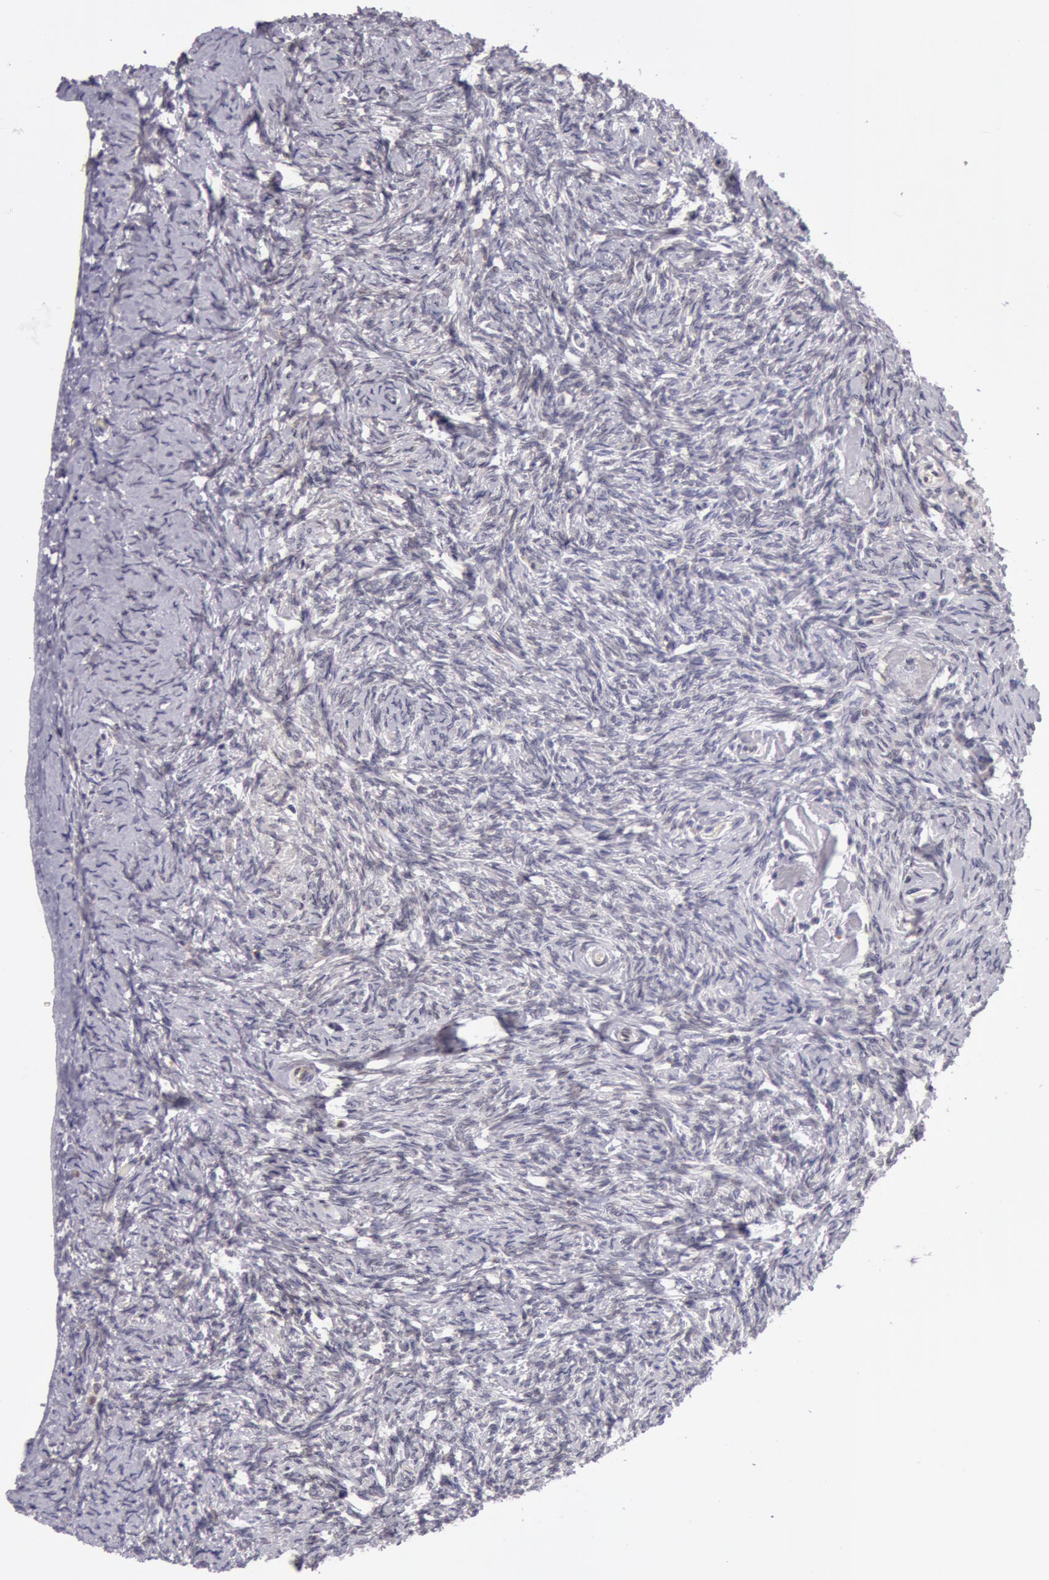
{"staining": {"intensity": "negative", "quantity": "none", "location": "none"}, "tissue": "ovary", "cell_type": "Ovarian stroma cells", "image_type": "normal", "snomed": [{"axis": "morphology", "description": "Normal tissue, NOS"}, {"axis": "topography", "description": "Ovary"}], "caption": "Immunohistochemical staining of benign ovary exhibits no significant expression in ovarian stroma cells.", "gene": "KRT18", "patient": {"sex": "female", "age": 53}}